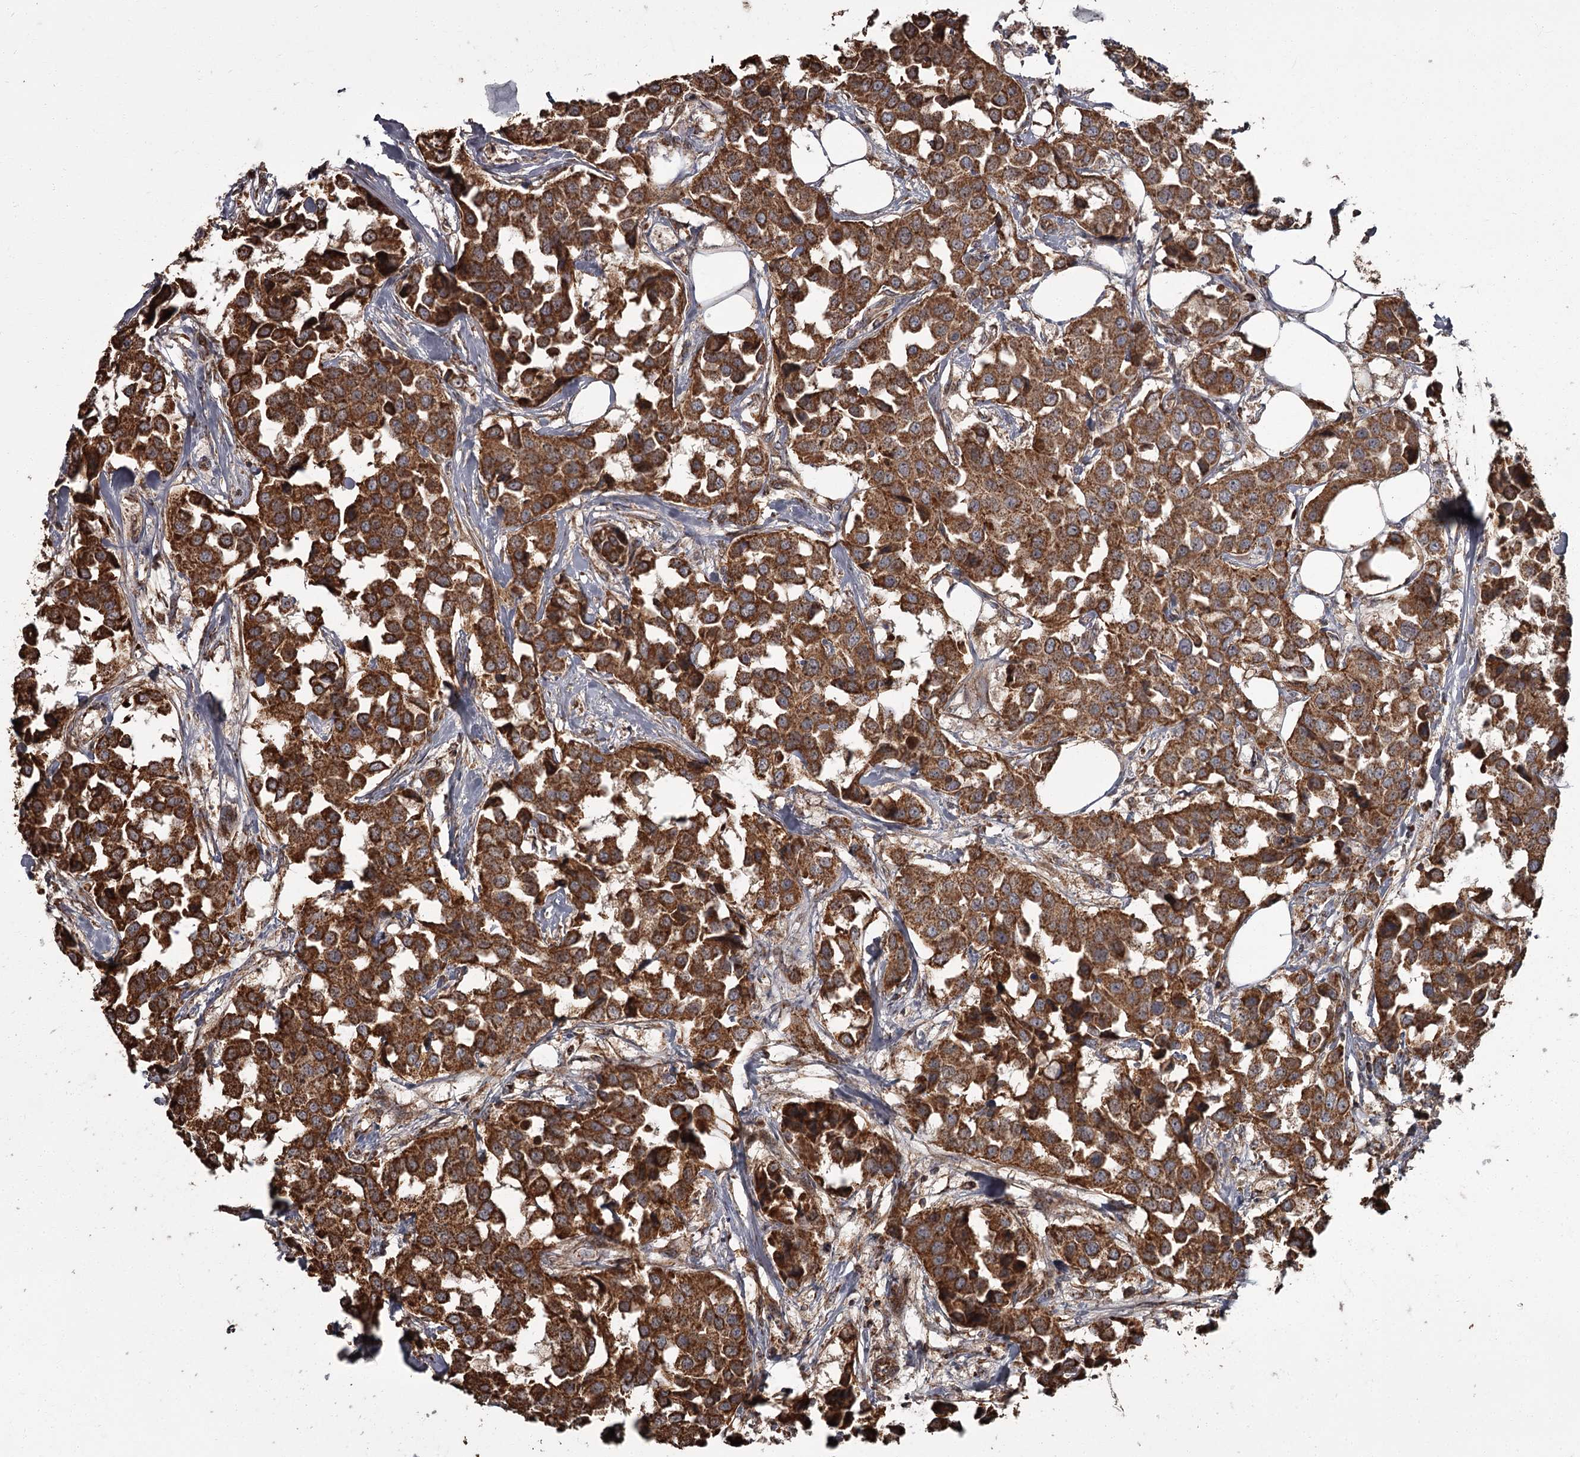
{"staining": {"intensity": "strong", "quantity": ">75%", "location": "cytoplasmic/membranous"}, "tissue": "breast cancer", "cell_type": "Tumor cells", "image_type": "cancer", "snomed": [{"axis": "morphology", "description": "Duct carcinoma"}, {"axis": "topography", "description": "Breast"}], "caption": "About >75% of tumor cells in human breast infiltrating ductal carcinoma demonstrate strong cytoplasmic/membranous protein positivity as visualized by brown immunohistochemical staining.", "gene": "THAP9", "patient": {"sex": "female", "age": 80}}